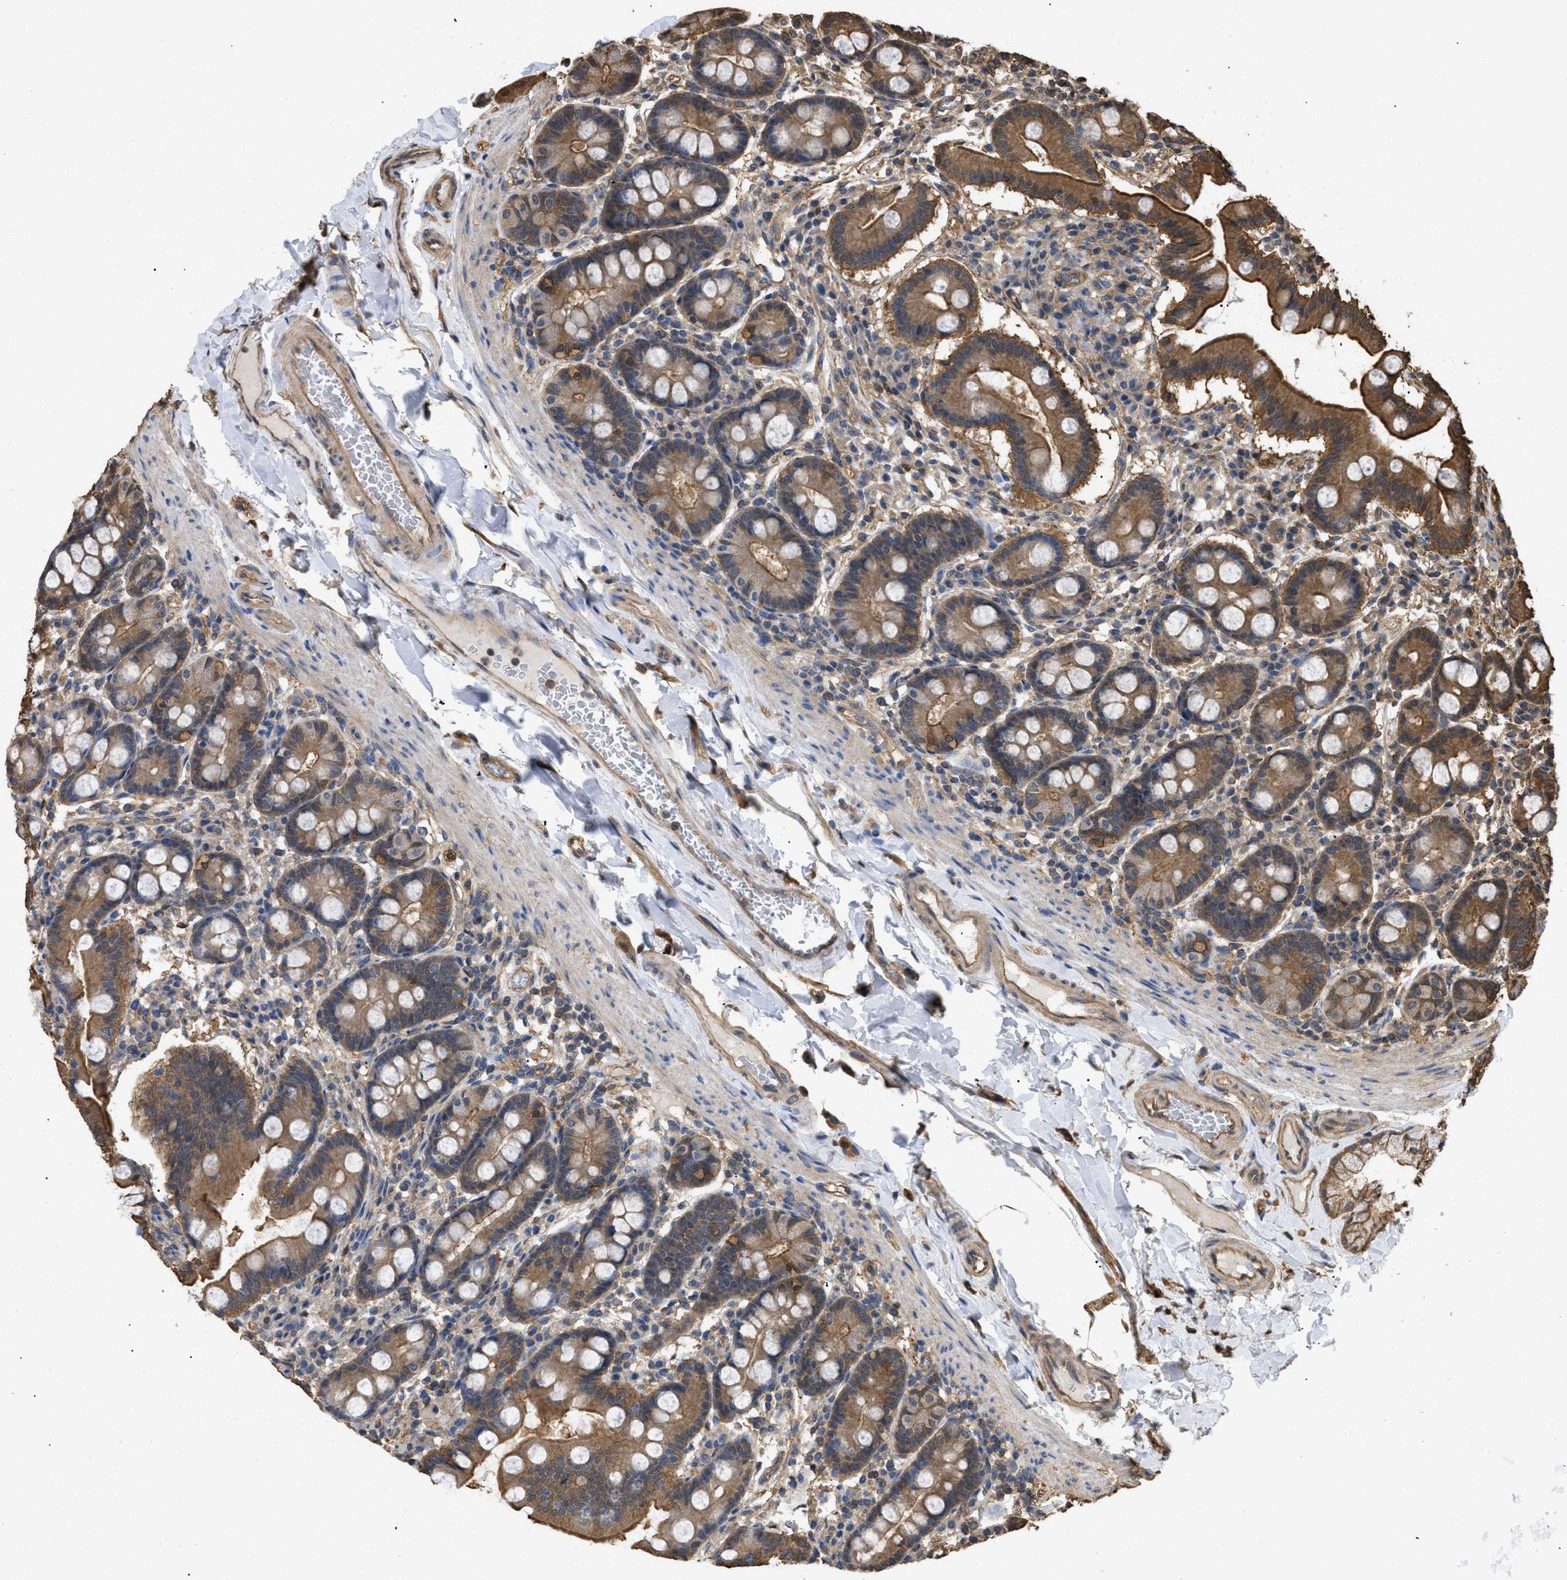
{"staining": {"intensity": "moderate", "quantity": ">75%", "location": "cytoplasmic/membranous"}, "tissue": "duodenum", "cell_type": "Glandular cells", "image_type": "normal", "snomed": [{"axis": "morphology", "description": "Normal tissue, NOS"}, {"axis": "topography", "description": "Duodenum"}], "caption": "DAB immunohistochemical staining of normal duodenum displays moderate cytoplasmic/membranous protein positivity in about >75% of glandular cells.", "gene": "CALM1", "patient": {"sex": "male", "age": 50}}